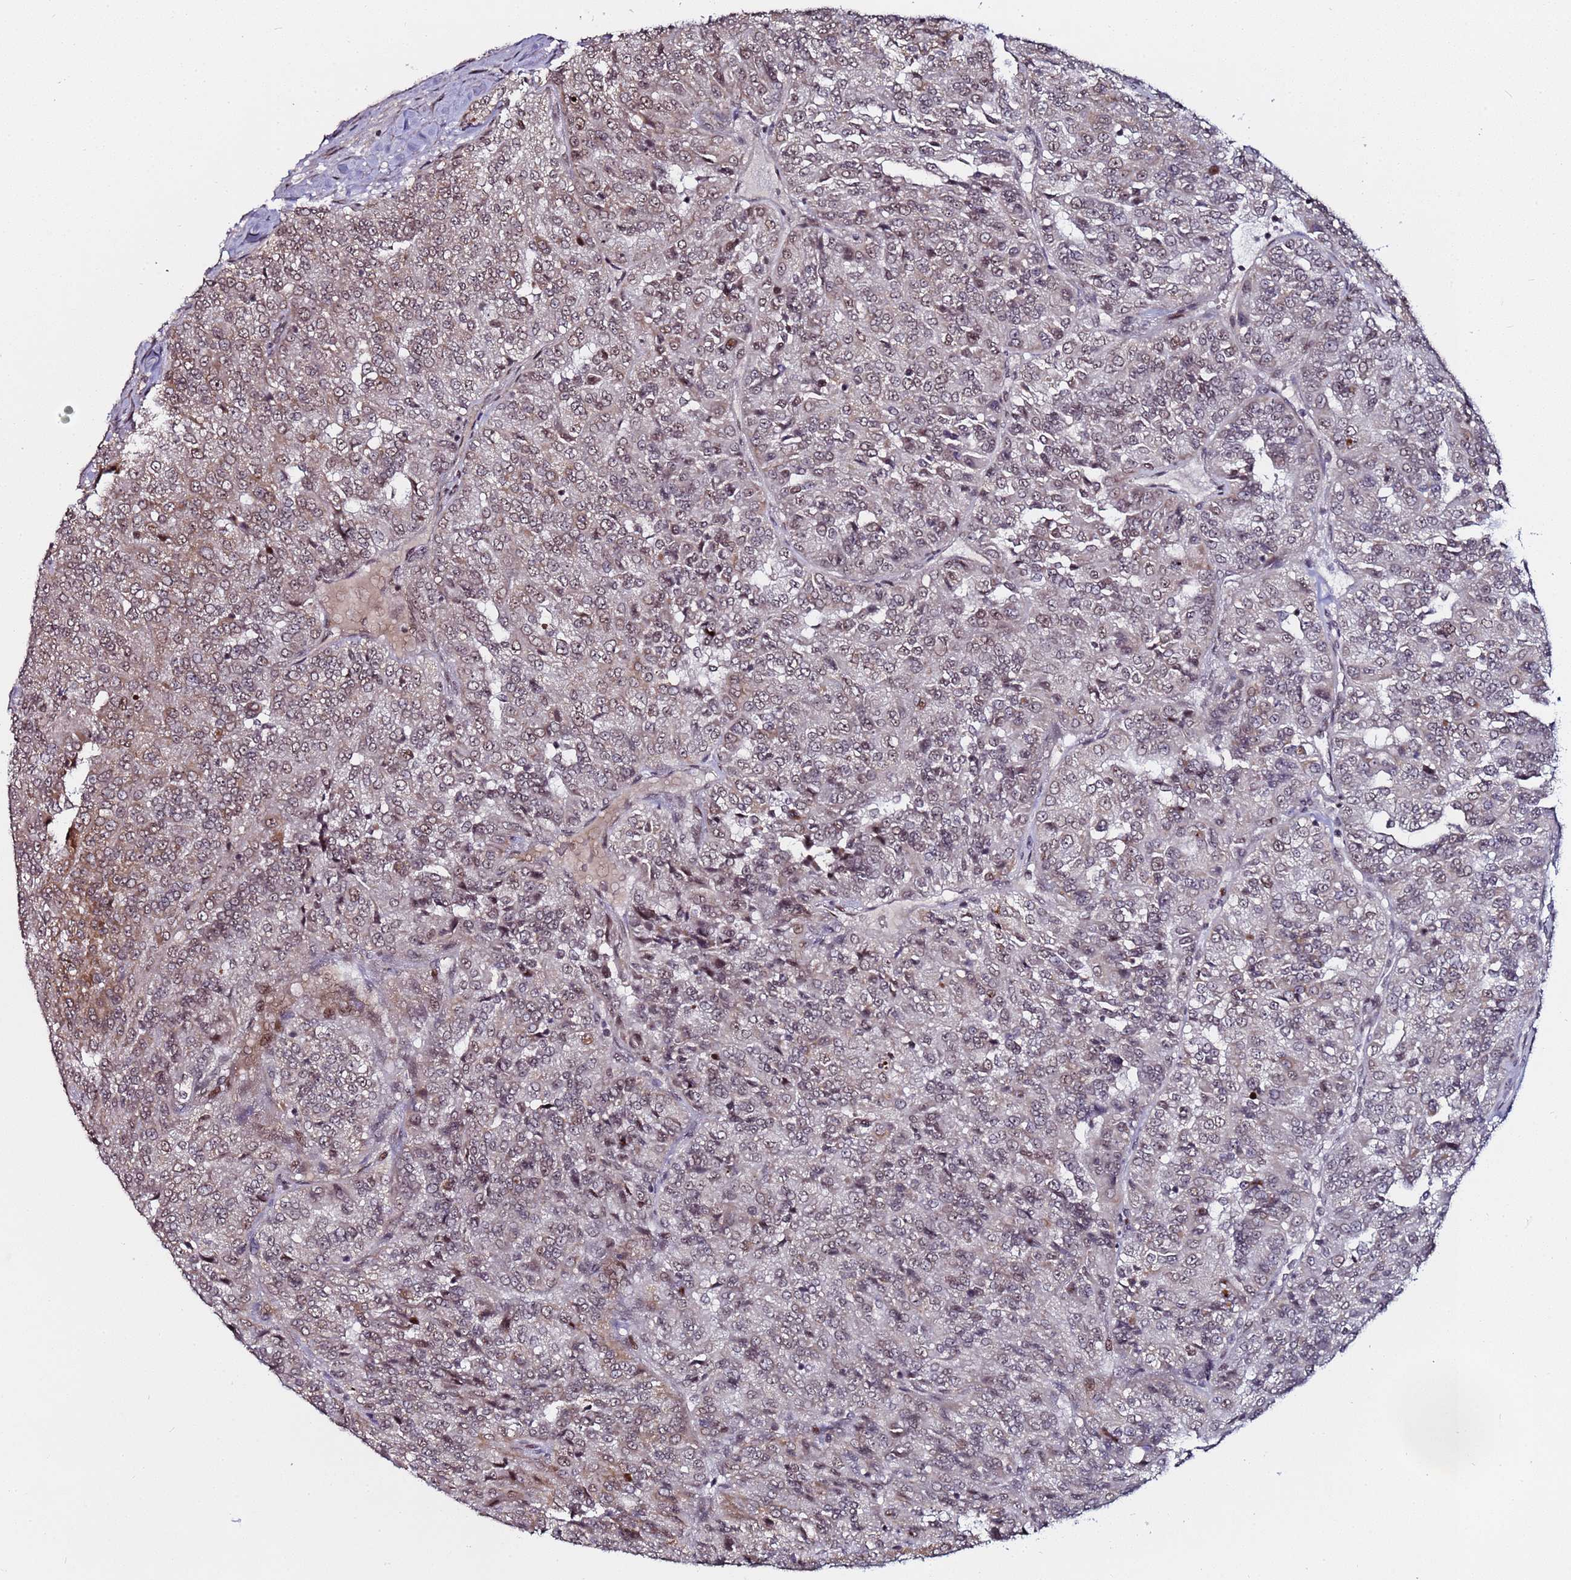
{"staining": {"intensity": "weak", "quantity": "<25%", "location": "nuclear"}, "tissue": "renal cancer", "cell_type": "Tumor cells", "image_type": "cancer", "snomed": [{"axis": "morphology", "description": "Adenocarcinoma, NOS"}, {"axis": "topography", "description": "Kidney"}], "caption": "Immunohistochemistry of human renal cancer (adenocarcinoma) shows no expression in tumor cells.", "gene": "PPM1H", "patient": {"sex": "female", "age": 63}}